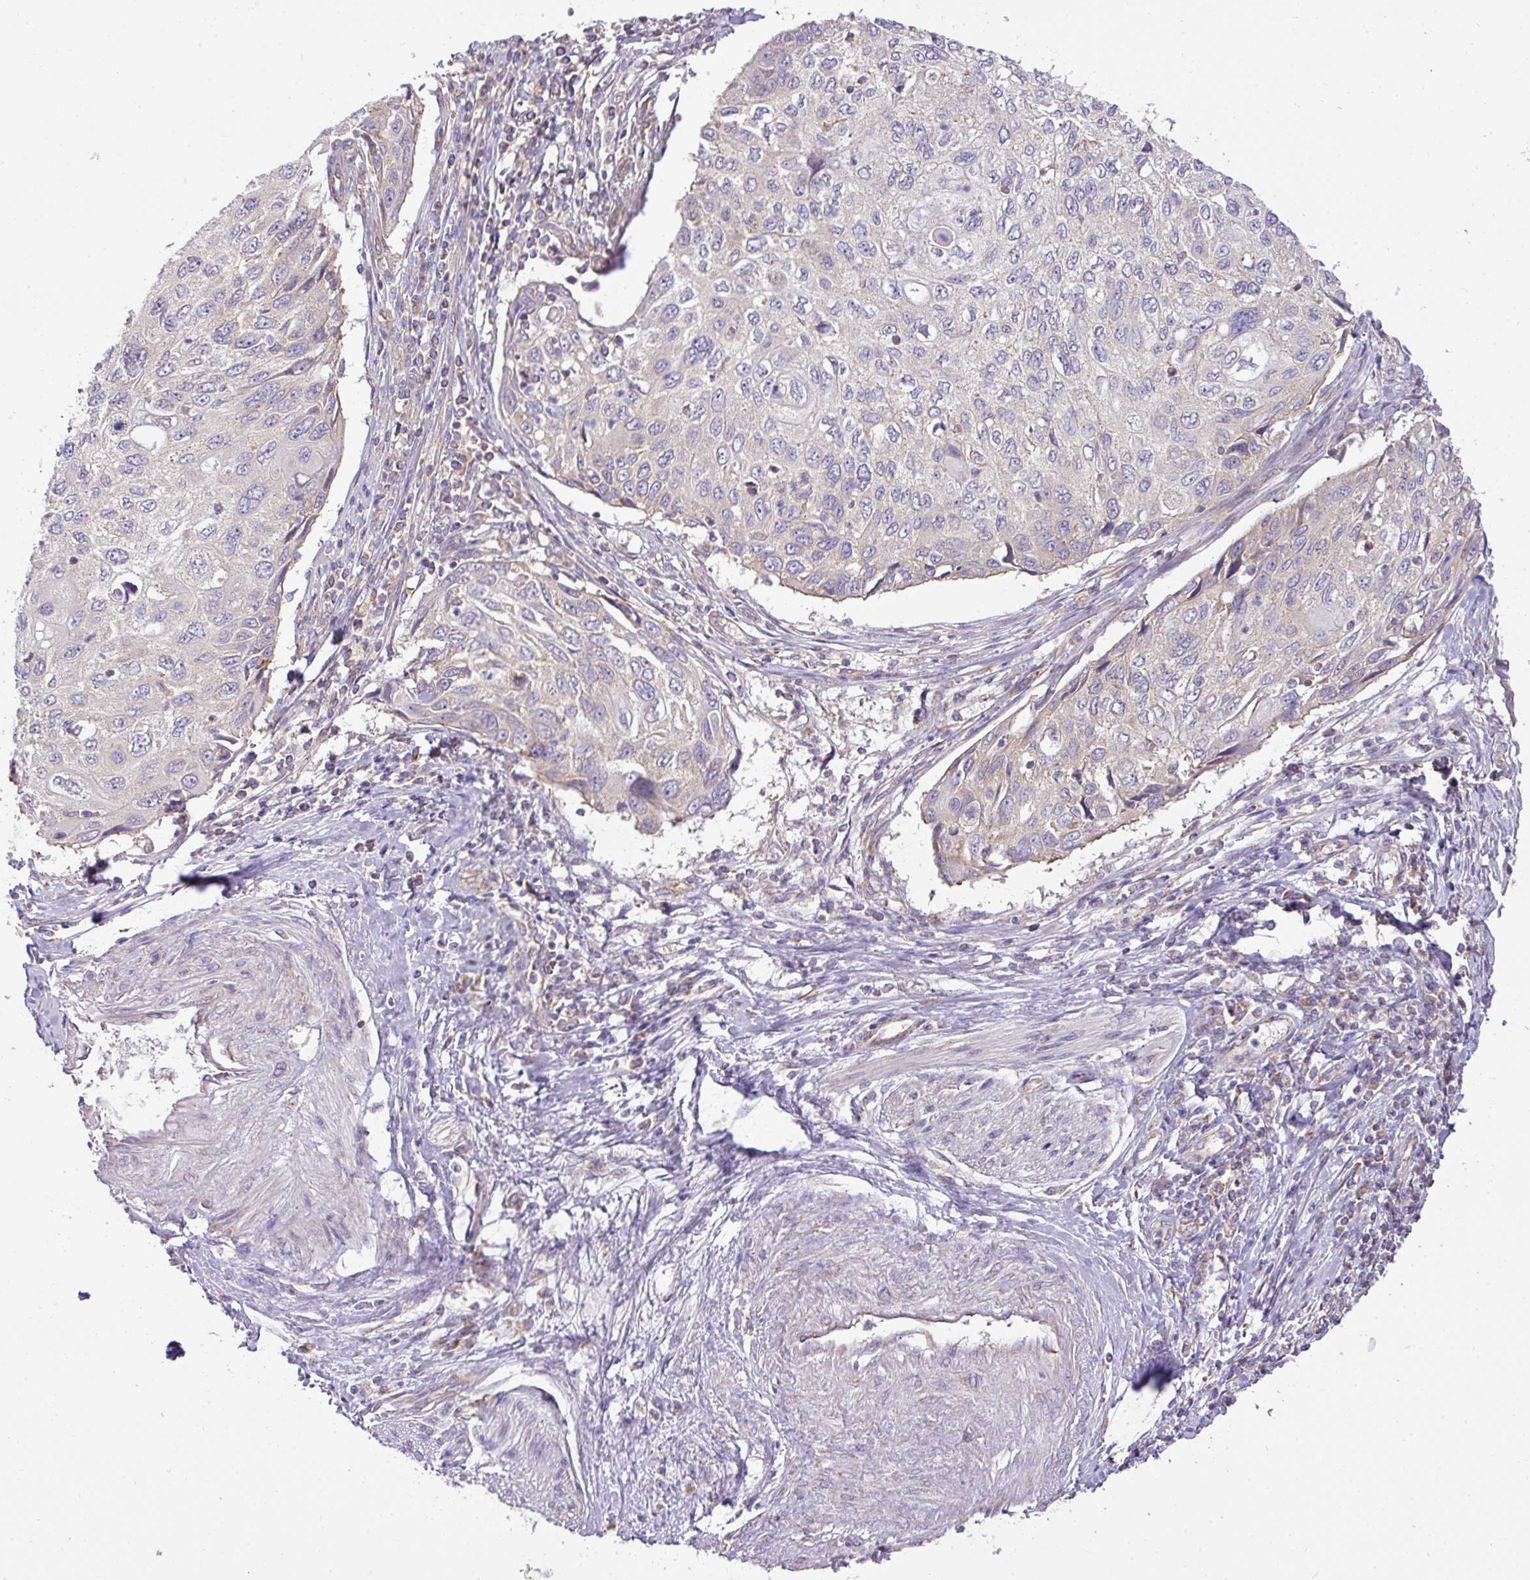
{"staining": {"intensity": "negative", "quantity": "none", "location": "none"}, "tissue": "cervical cancer", "cell_type": "Tumor cells", "image_type": "cancer", "snomed": [{"axis": "morphology", "description": "Squamous cell carcinoma, NOS"}, {"axis": "topography", "description": "Cervix"}], "caption": "Cervical cancer was stained to show a protein in brown. There is no significant positivity in tumor cells.", "gene": "ZNF211", "patient": {"sex": "female", "age": 70}}